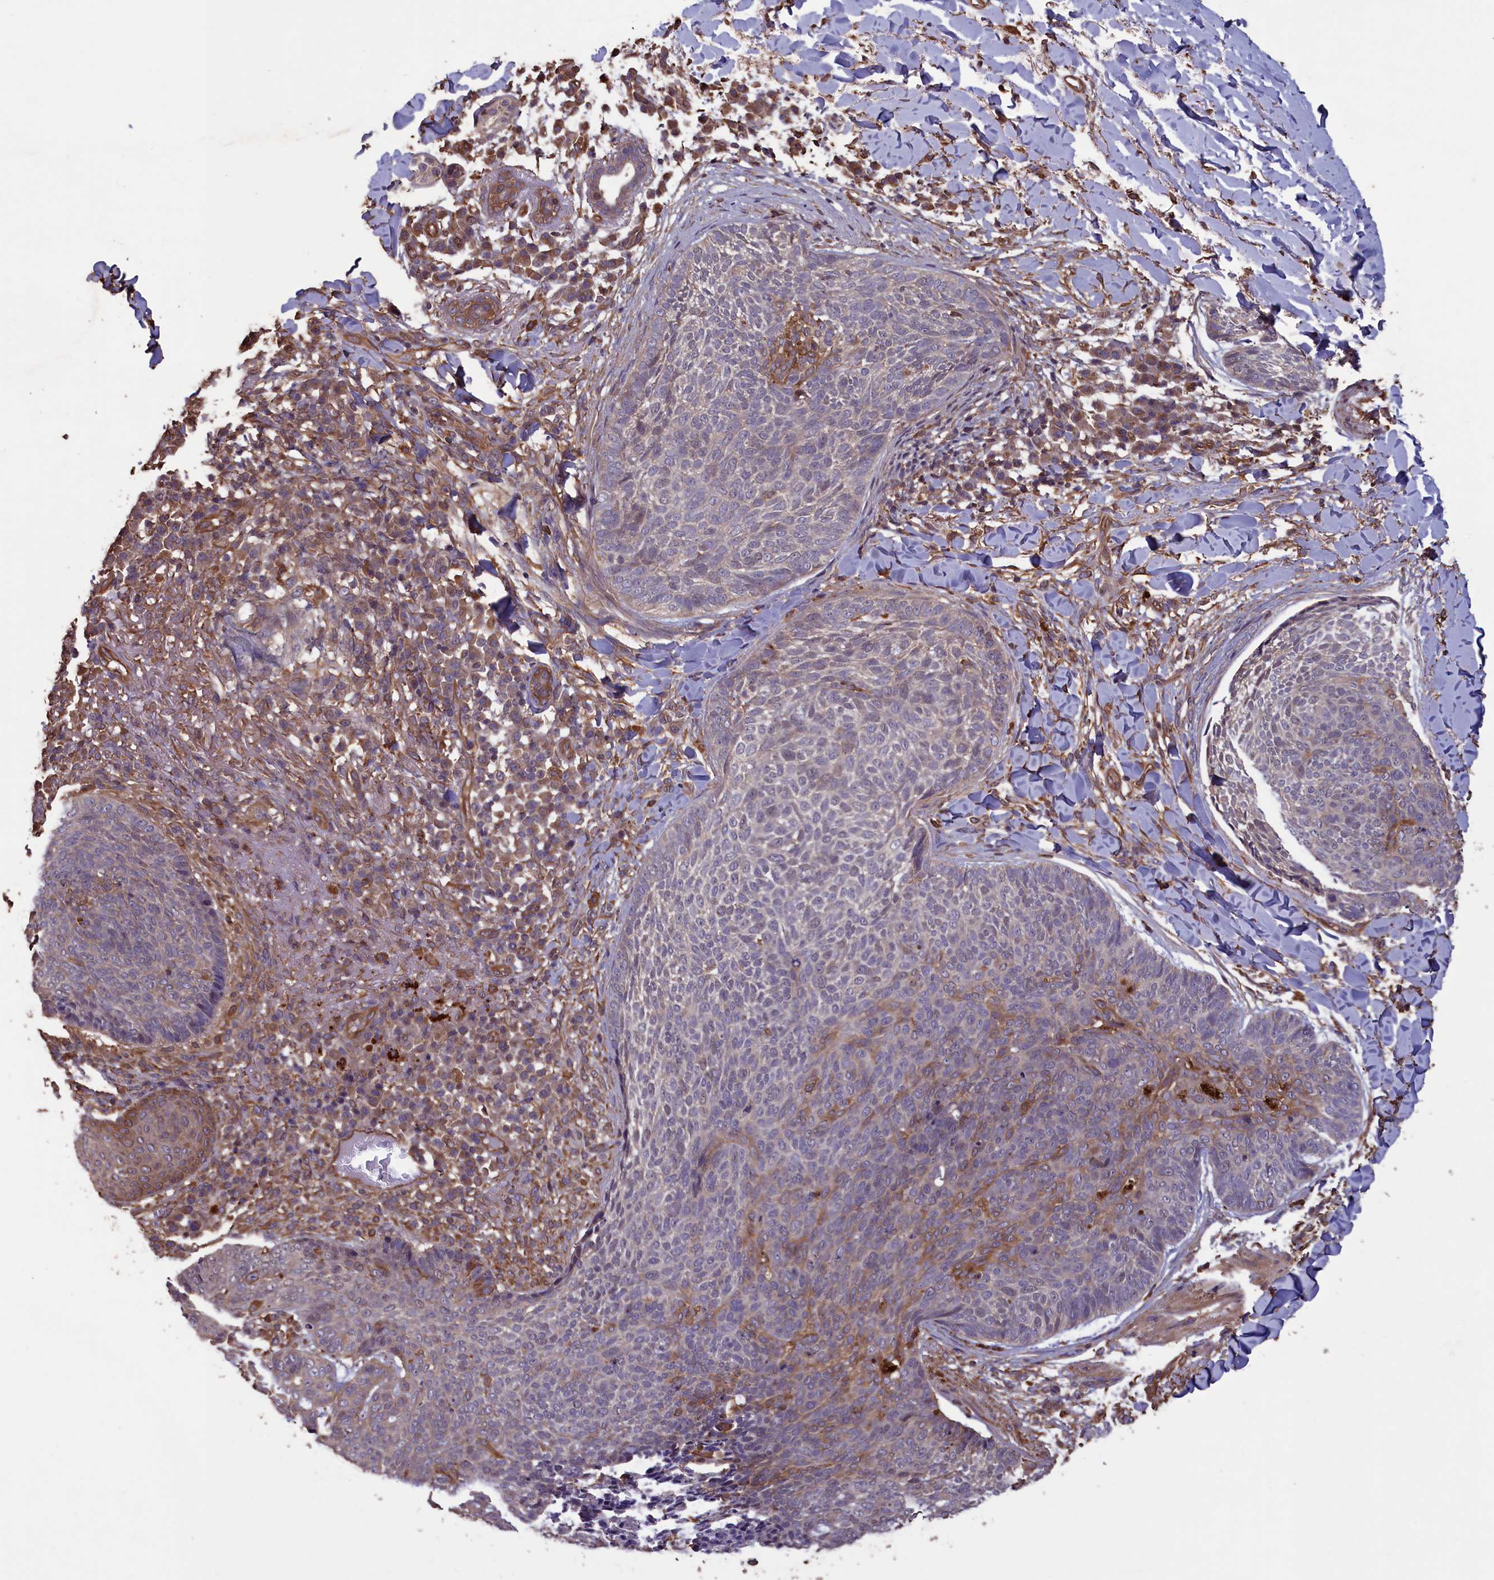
{"staining": {"intensity": "negative", "quantity": "none", "location": "none"}, "tissue": "skin cancer", "cell_type": "Tumor cells", "image_type": "cancer", "snomed": [{"axis": "morphology", "description": "Basal cell carcinoma"}, {"axis": "topography", "description": "Skin"}], "caption": "Tumor cells show no significant protein staining in basal cell carcinoma (skin).", "gene": "DAPK3", "patient": {"sex": "male", "age": 85}}